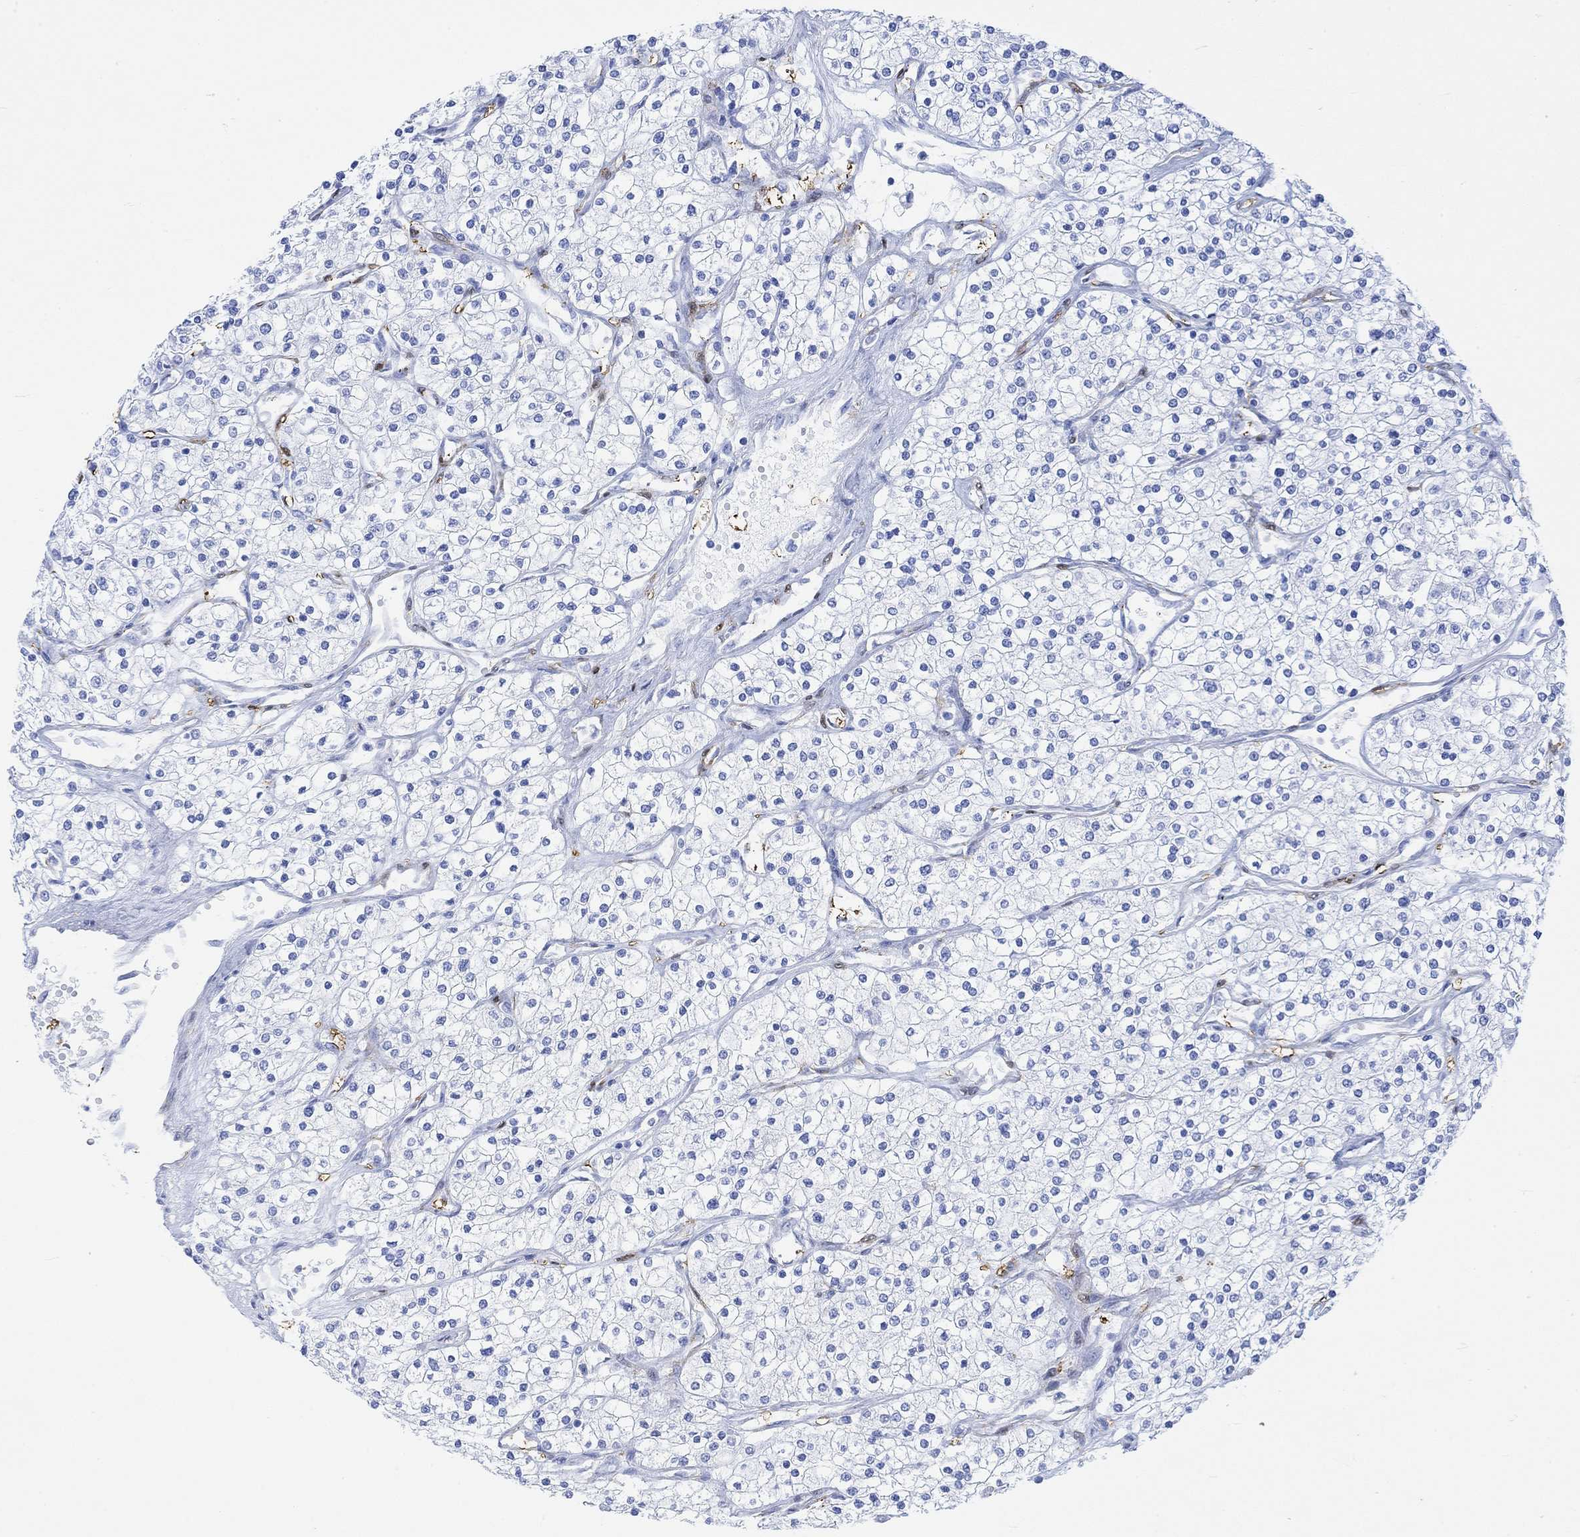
{"staining": {"intensity": "negative", "quantity": "none", "location": "none"}, "tissue": "renal cancer", "cell_type": "Tumor cells", "image_type": "cancer", "snomed": [{"axis": "morphology", "description": "Adenocarcinoma, NOS"}, {"axis": "topography", "description": "Kidney"}], "caption": "An immunohistochemistry histopathology image of renal cancer is shown. There is no staining in tumor cells of renal cancer.", "gene": "TPPP3", "patient": {"sex": "male", "age": 80}}